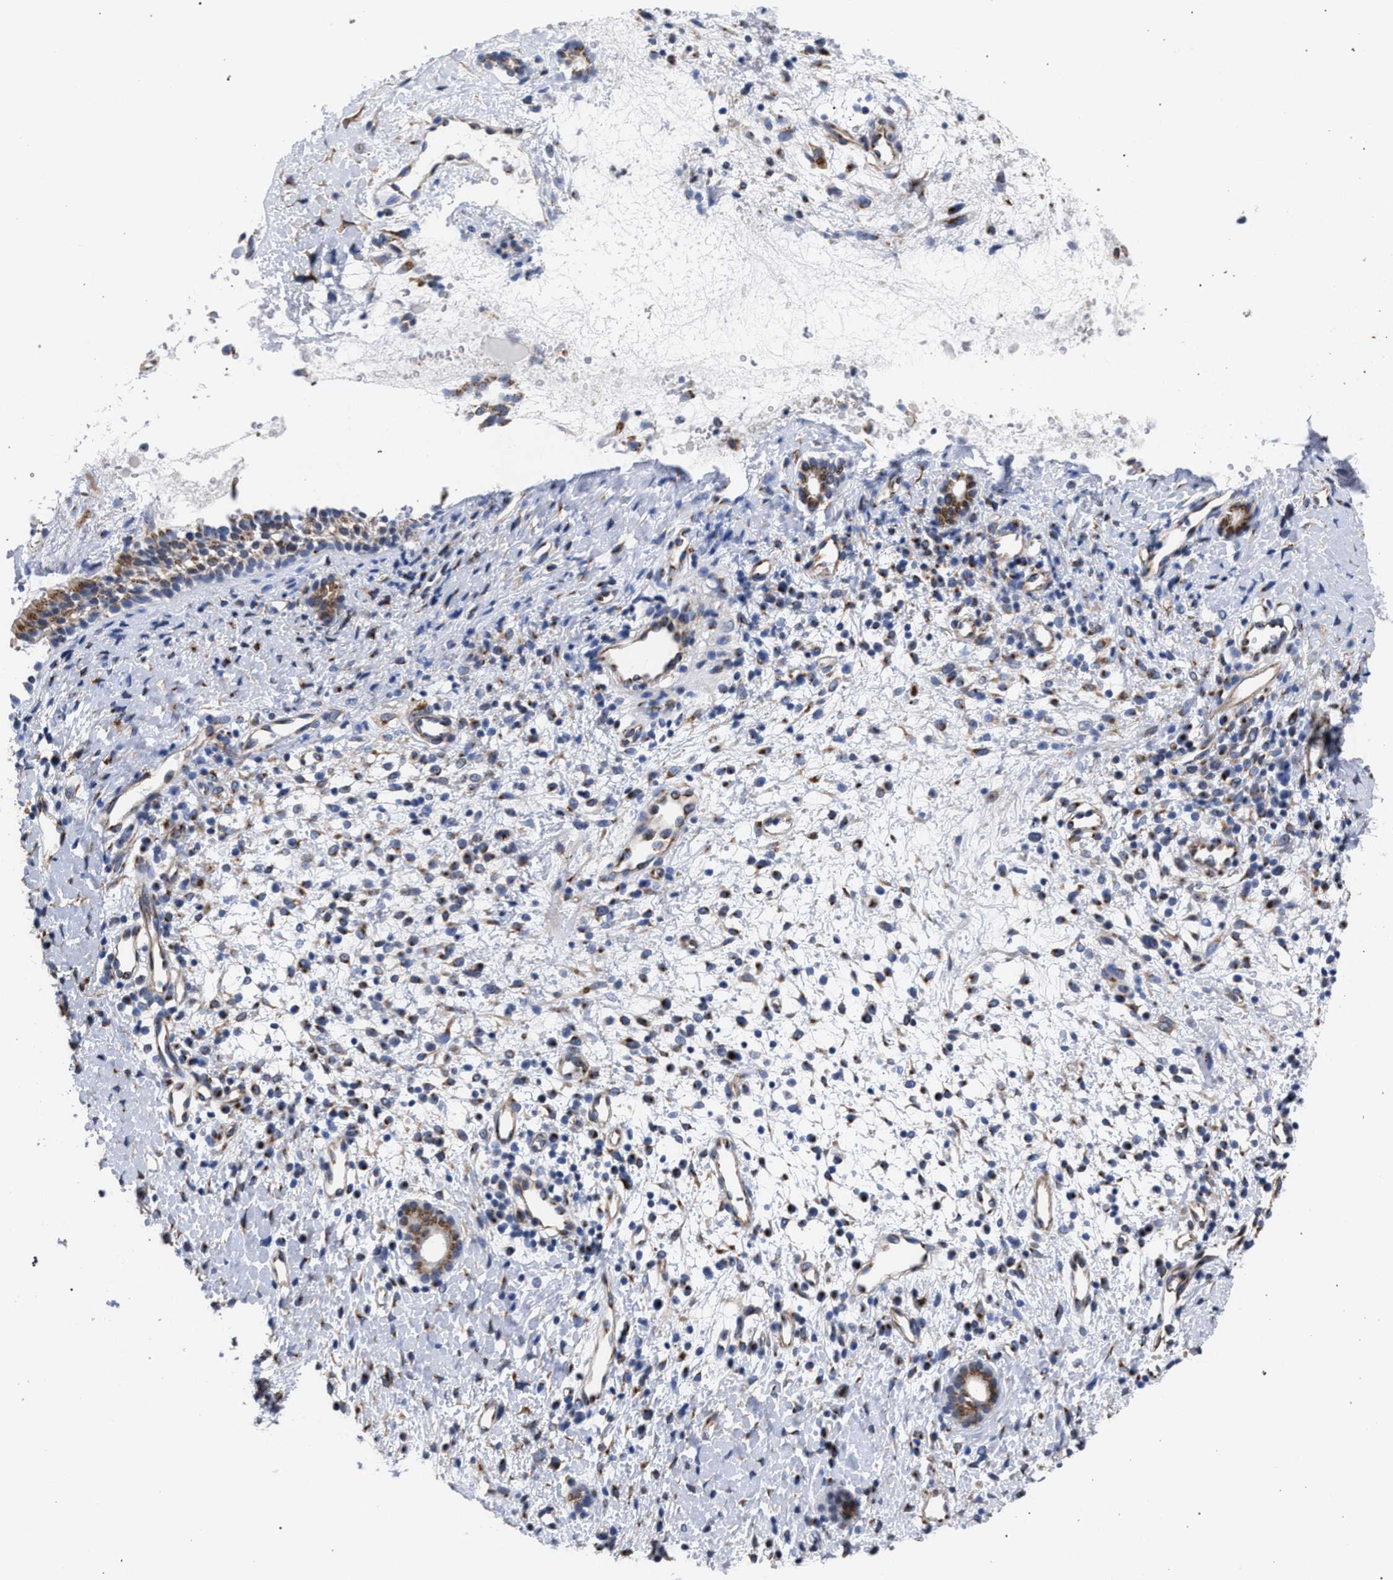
{"staining": {"intensity": "moderate", "quantity": "<25%", "location": "cytoplasmic/membranous"}, "tissue": "nasopharynx", "cell_type": "Respiratory epithelial cells", "image_type": "normal", "snomed": [{"axis": "morphology", "description": "Normal tissue, NOS"}, {"axis": "topography", "description": "Nasopharynx"}], "caption": "Immunohistochemistry image of normal human nasopharynx stained for a protein (brown), which reveals low levels of moderate cytoplasmic/membranous positivity in approximately <25% of respiratory epithelial cells.", "gene": "GOLGA2", "patient": {"sex": "male", "age": 22}}